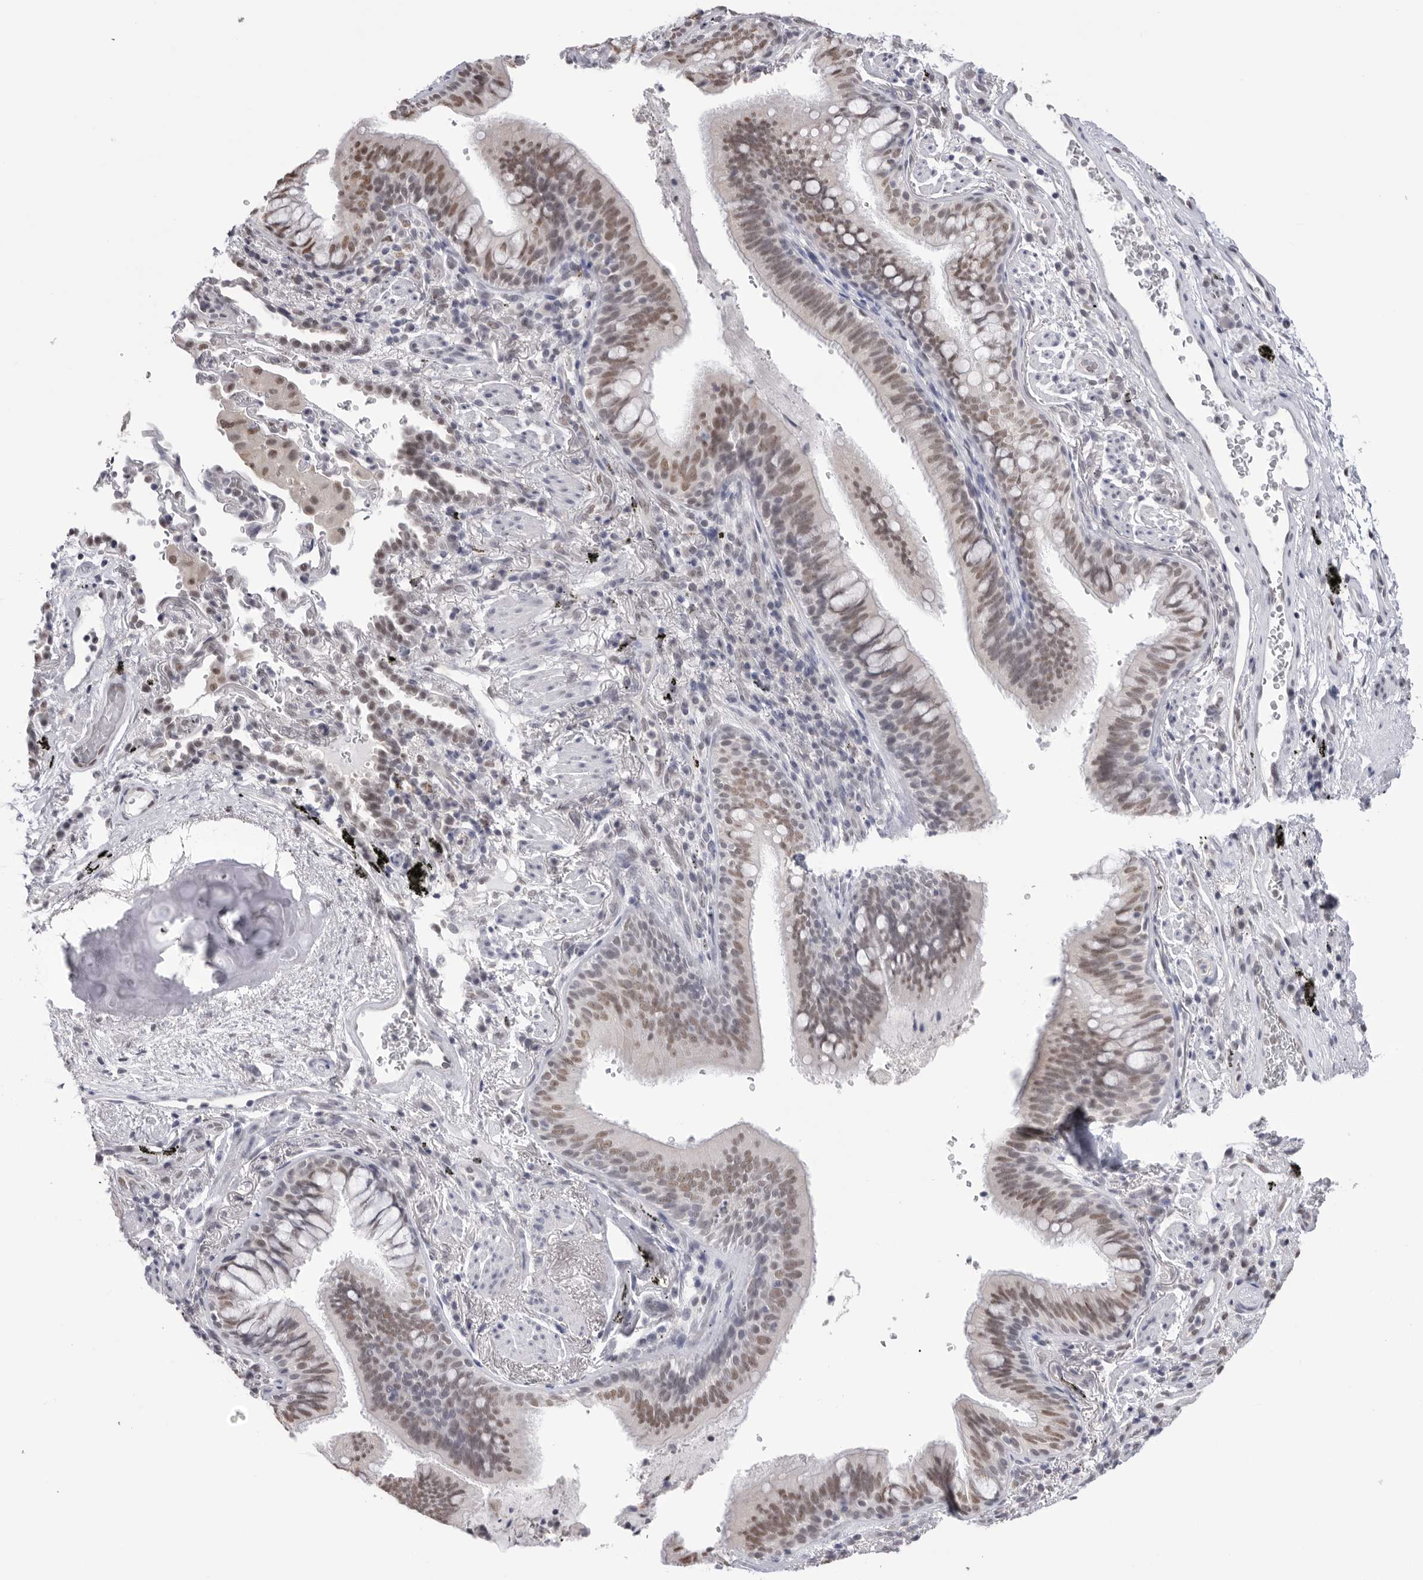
{"staining": {"intensity": "moderate", "quantity": "25%-75%", "location": "cytoplasmic/membranous,nuclear"}, "tissue": "bronchus", "cell_type": "Respiratory epithelial cells", "image_type": "normal", "snomed": [{"axis": "morphology", "description": "Normal tissue, NOS"}, {"axis": "morphology", "description": "Inflammation, NOS"}, {"axis": "topography", "description": "Bronchus"}], "caption": "DAB immunohistochemical staining of unremarkable human bronchus displays moderate cytoplasmic/membranous,nuclear protein expression in approximately 25%-75% of respiratory epithelial cells.", "gene": "BCLAF3", "patient": {"sex": "male", "age": 69}}